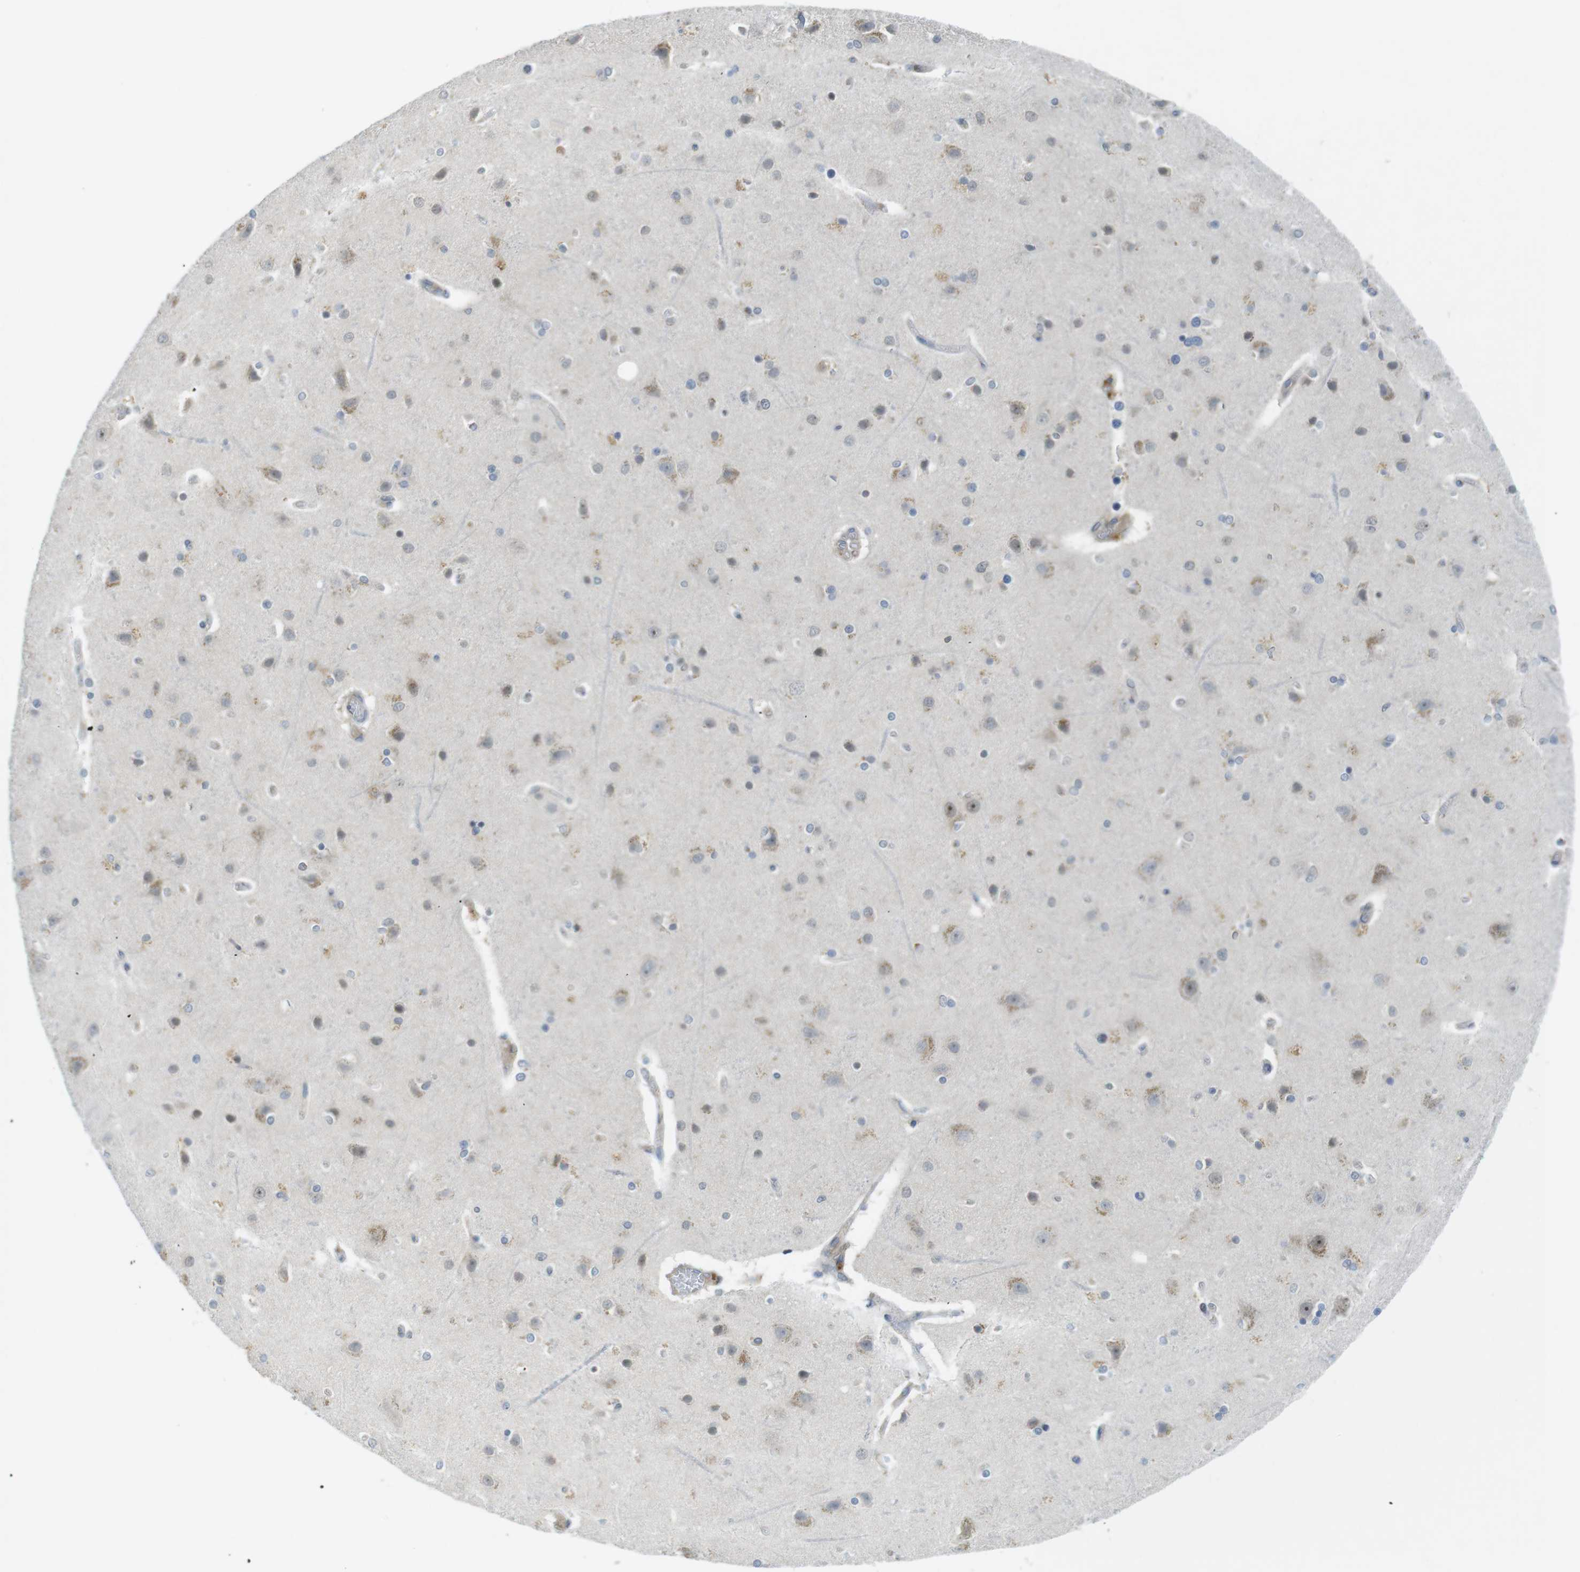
{"staining": {"intensity": "negative", "quantity": "none", "location": "none"}, "tissue": "cerebral cortex", "cell_type": "Endothelial cells", "image_type": "normal", "snomed": [{"axis": "morphology", "description": "Normal tissue, NOS"}, {"axis": "topography", "description": "Cerebral cortex"}], "caption": "Normal cerebral cortex was stained to show a protein in brown. There is no significant positivity in endothelial cells.", "gene": "RCC1", "patient": {"sex": "female", "age": 54}}